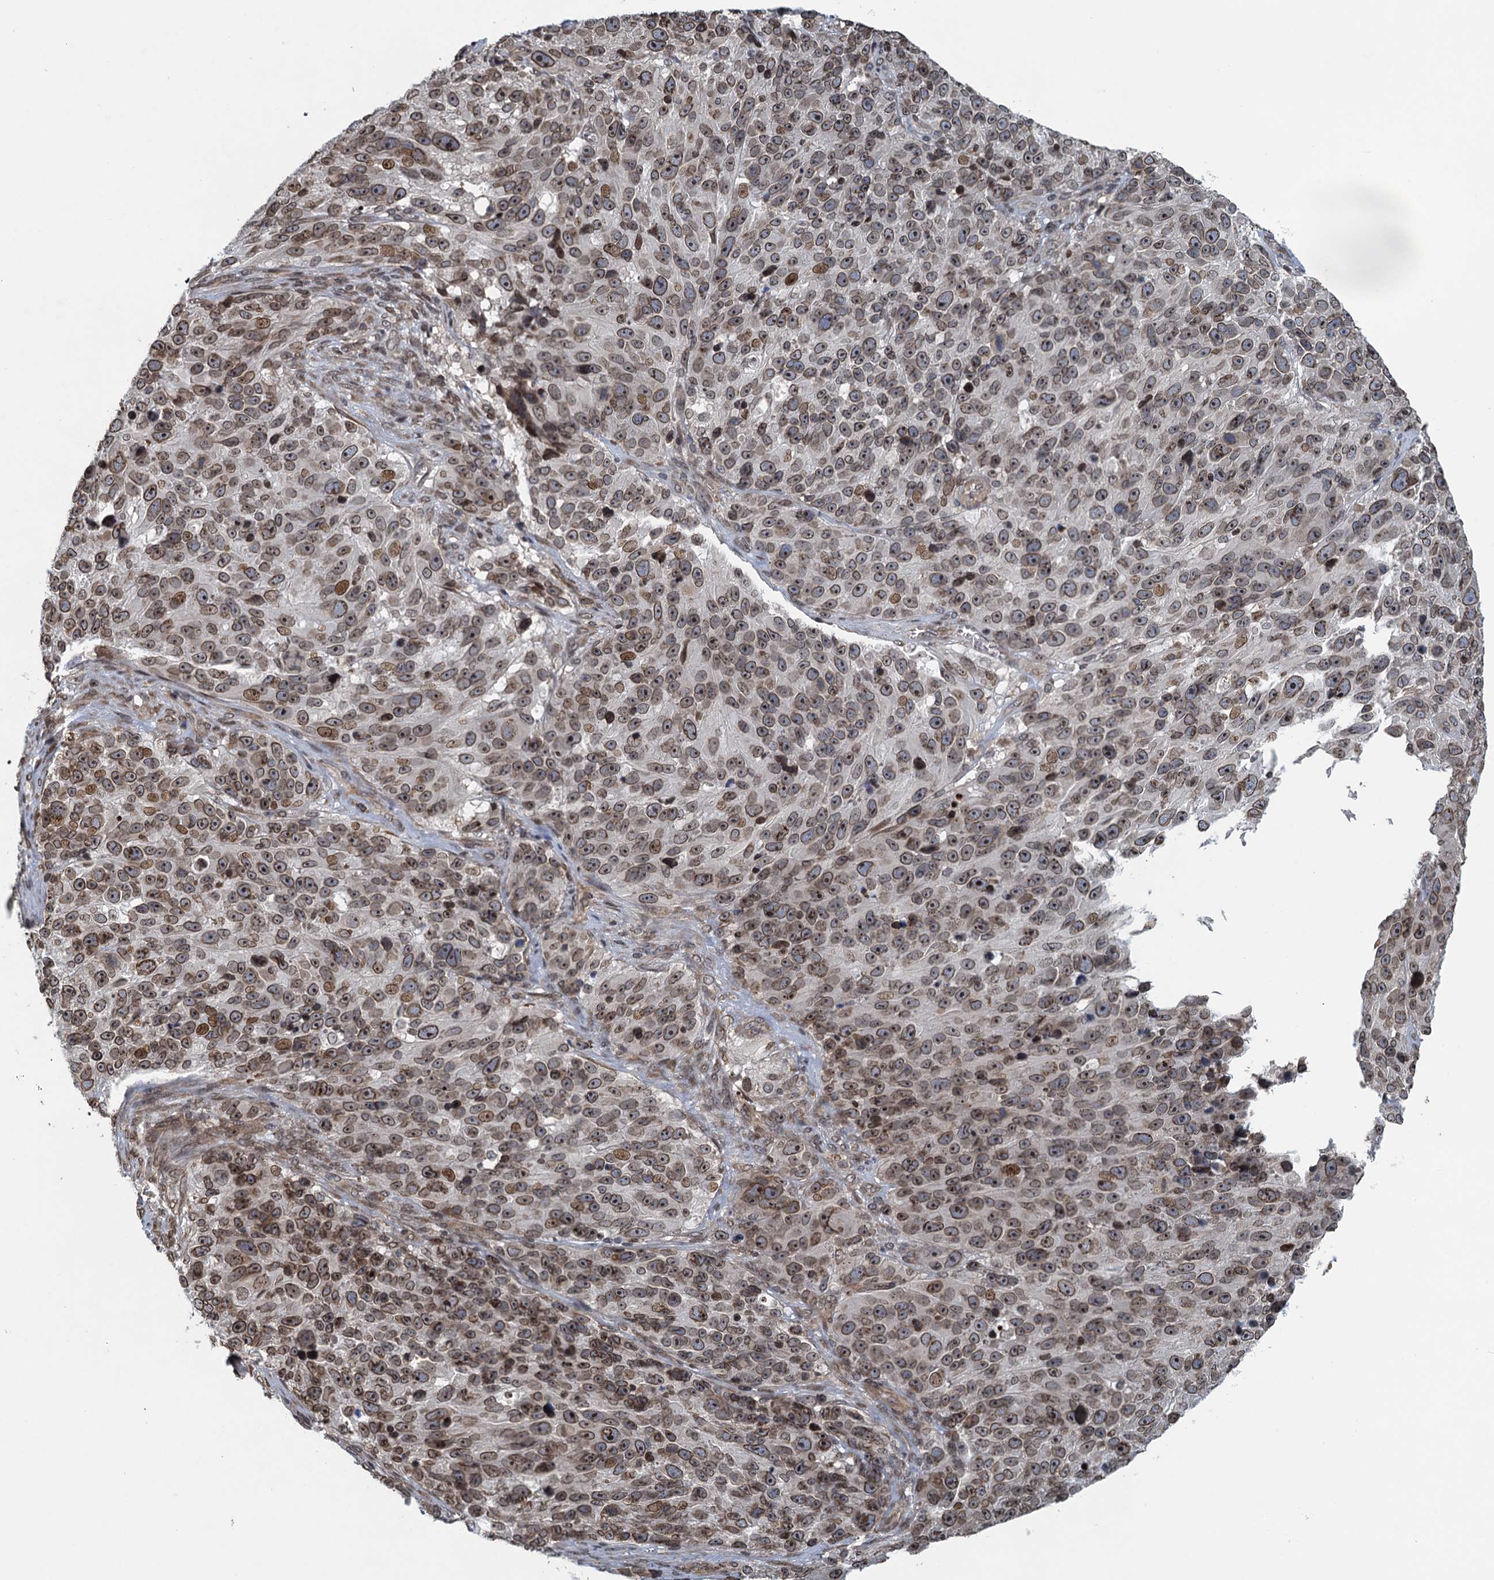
{"staining": {"intensity": "moderate", "quantity": ">75%", "location": "cytoplasmic/membranous,nuclear"}, "tissue": "melanoma", "cell_type": "Tumor cells", "image_type": "cancer", "snomed": [{"axis": "morphology", "description": "Malignant melanoma, NOS"}, {"axis": "topography", "description": "Skin"}], "caption": "Malignant melanoma stained for a protein (brown) reveals moderate cytoplasmic/membranous and nuclear positive staining in about >75% of tumor cells.", "gene": "CCDC34", "patient": {"sex": "male", "age": 84}}